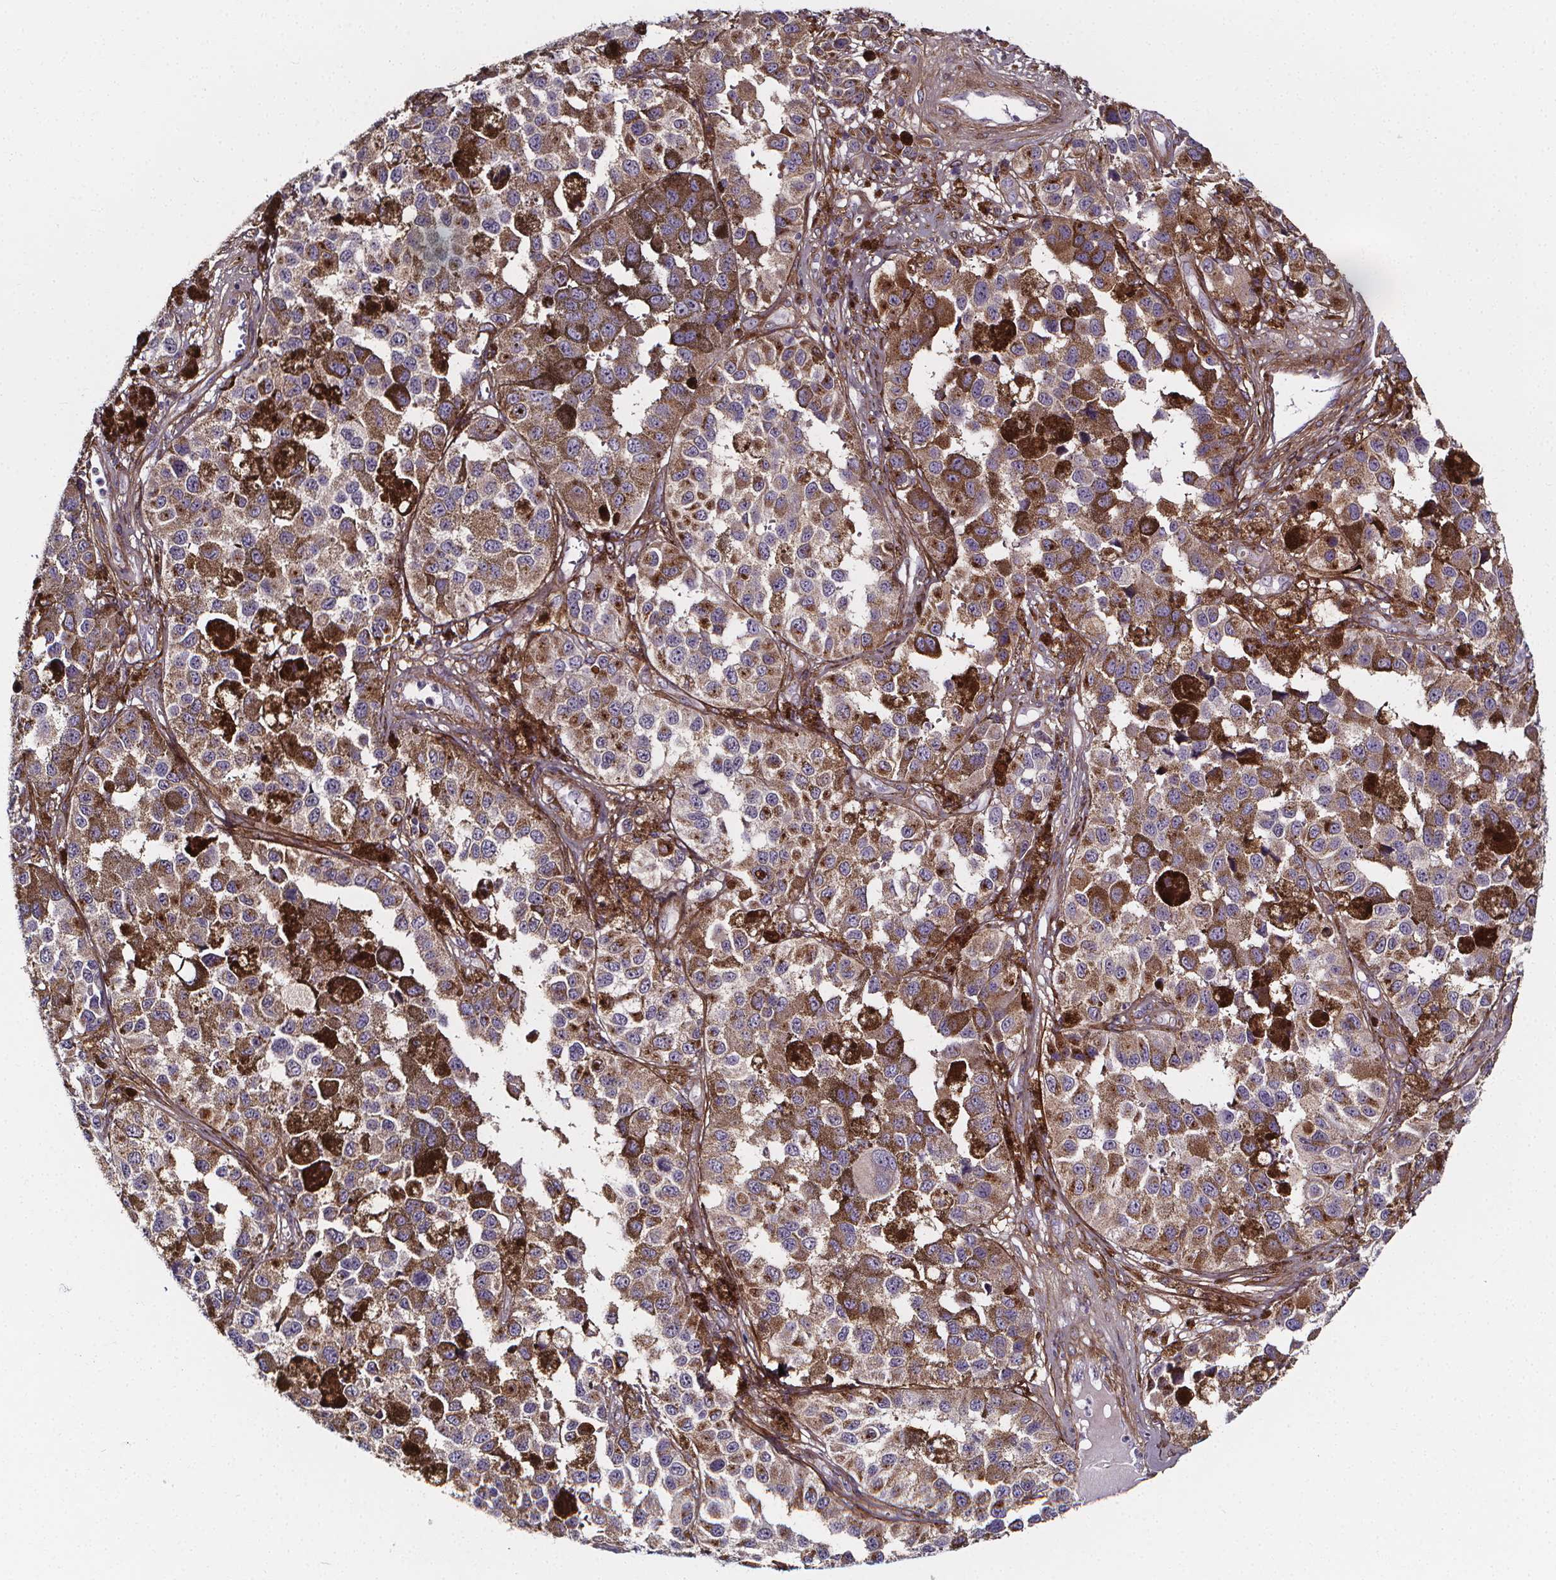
{"staining": {"intensity": "weak", "quantity": ">75%", "location": "cytoplasmic/membranous"}, "tissue": "melanoma", "cell_type": "Tumor cells", "image_type": "cancer", "snomed": [{"axis": "morphology", "description": "Malignant melanoma, NOS"}, {"axis": "topography", "description": "Skin"}], "caption": "Melanoma was stained to show a protein in brown. There is low levels of weak cytoplasmic/membranous expression in about >75% of tumor cells. Nuclei are stained in blue.", "gene": "AEBP1", "patient": {"sex": "female", "age": 58}}